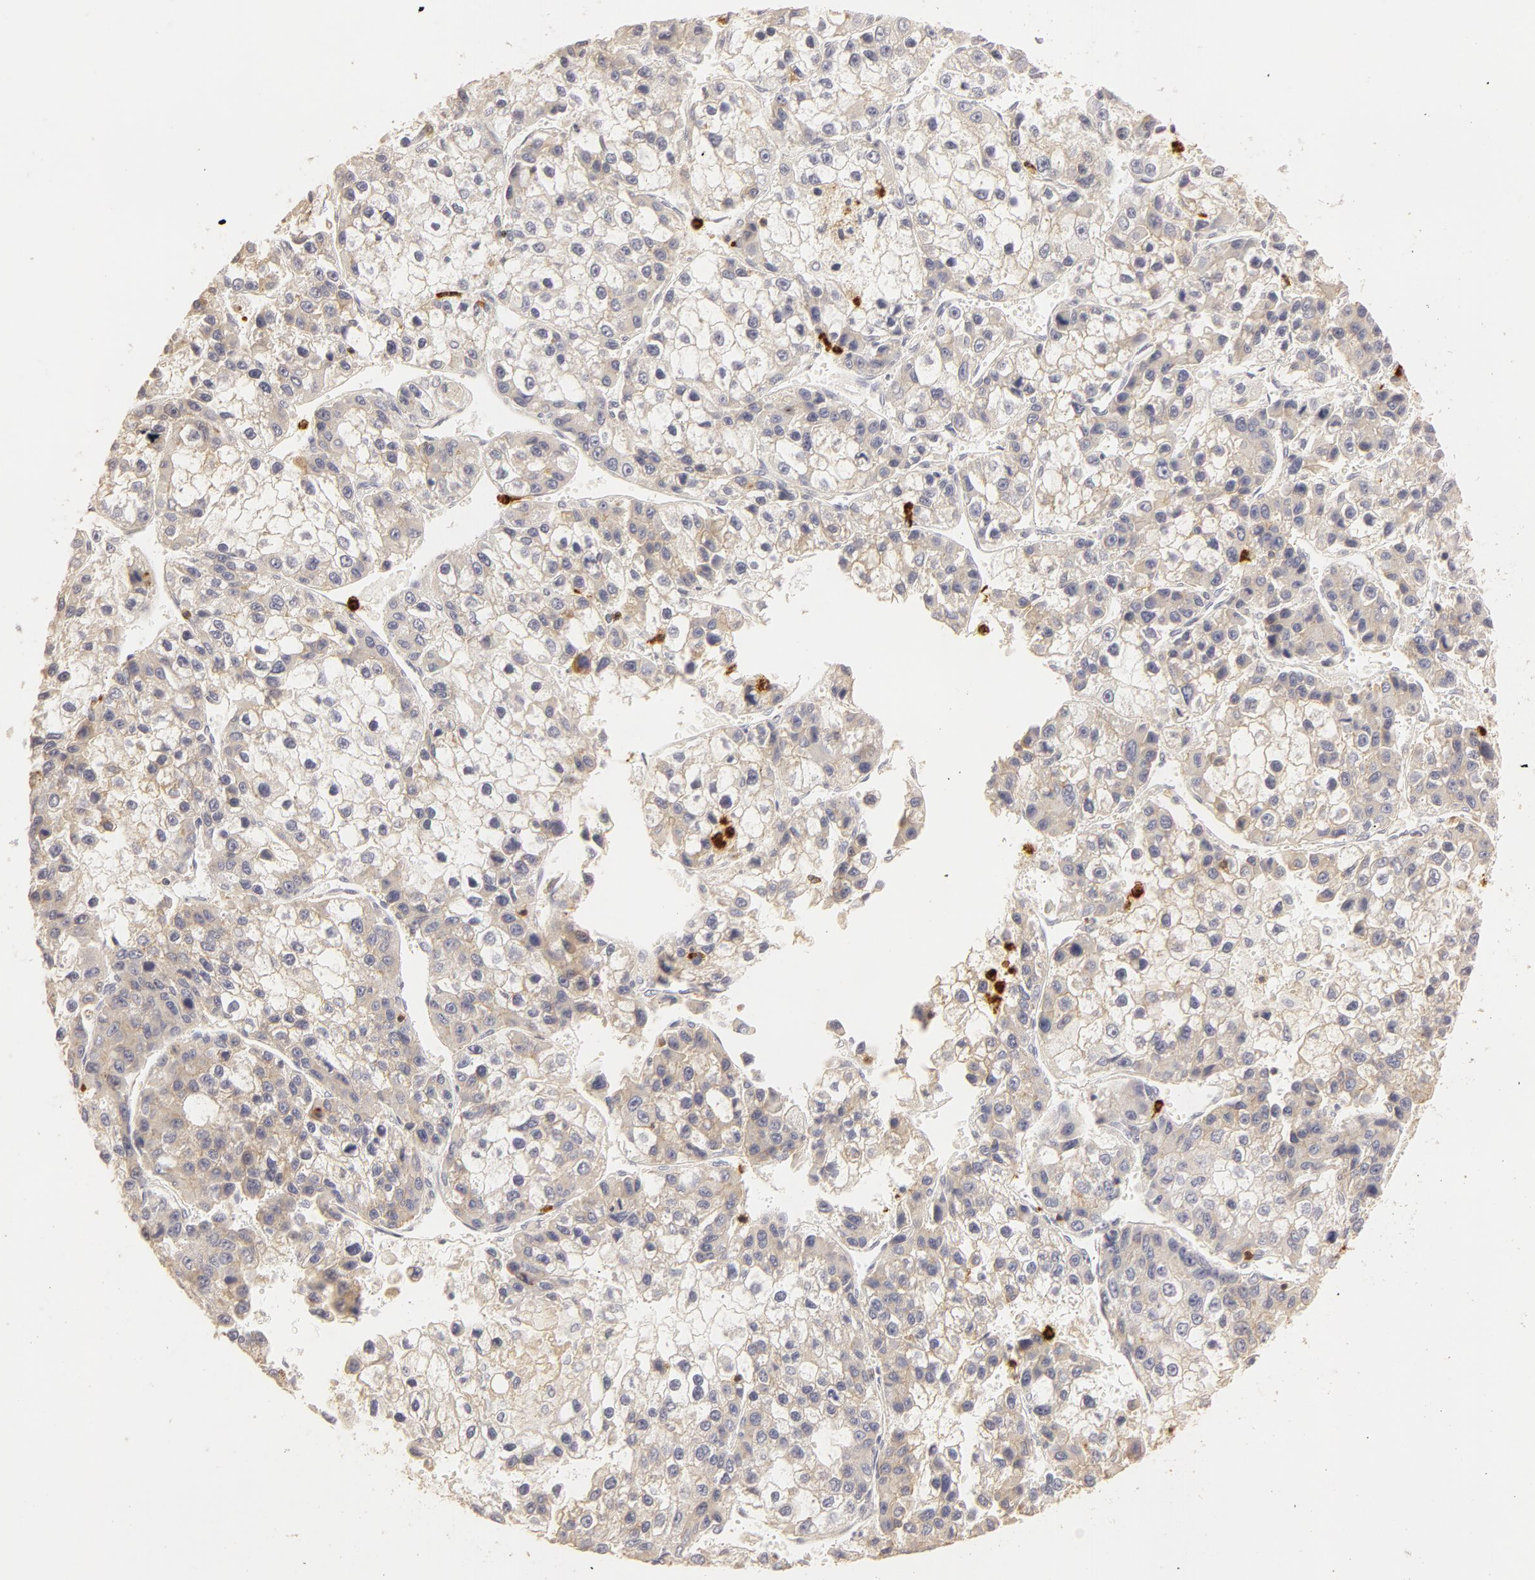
{"staining": {"intensity": "weak", "quantity": "25%-75%", "location": "cytoplasmic/membranous"}, "tissue": "liver cancer", "cell_type": "Tumor cells", "image_type": "cancer", "snomed": [{"axis": "morphology", "description": "Carcinoma, Hepatocellular, NOS"}, {"axis": "topography", "description": "Liver"}], "caption": "A brown stain labels weak cytoplasmic/membranous staining of a protein in human liver hepatocellular carcinoma tumor cells. Using DAB (brown) and hematoxylin (blue) stains, captured at high magnification using brightfield microscopy.", "gene": "C1R", "patient": {"sex": "female", "age": 66}}